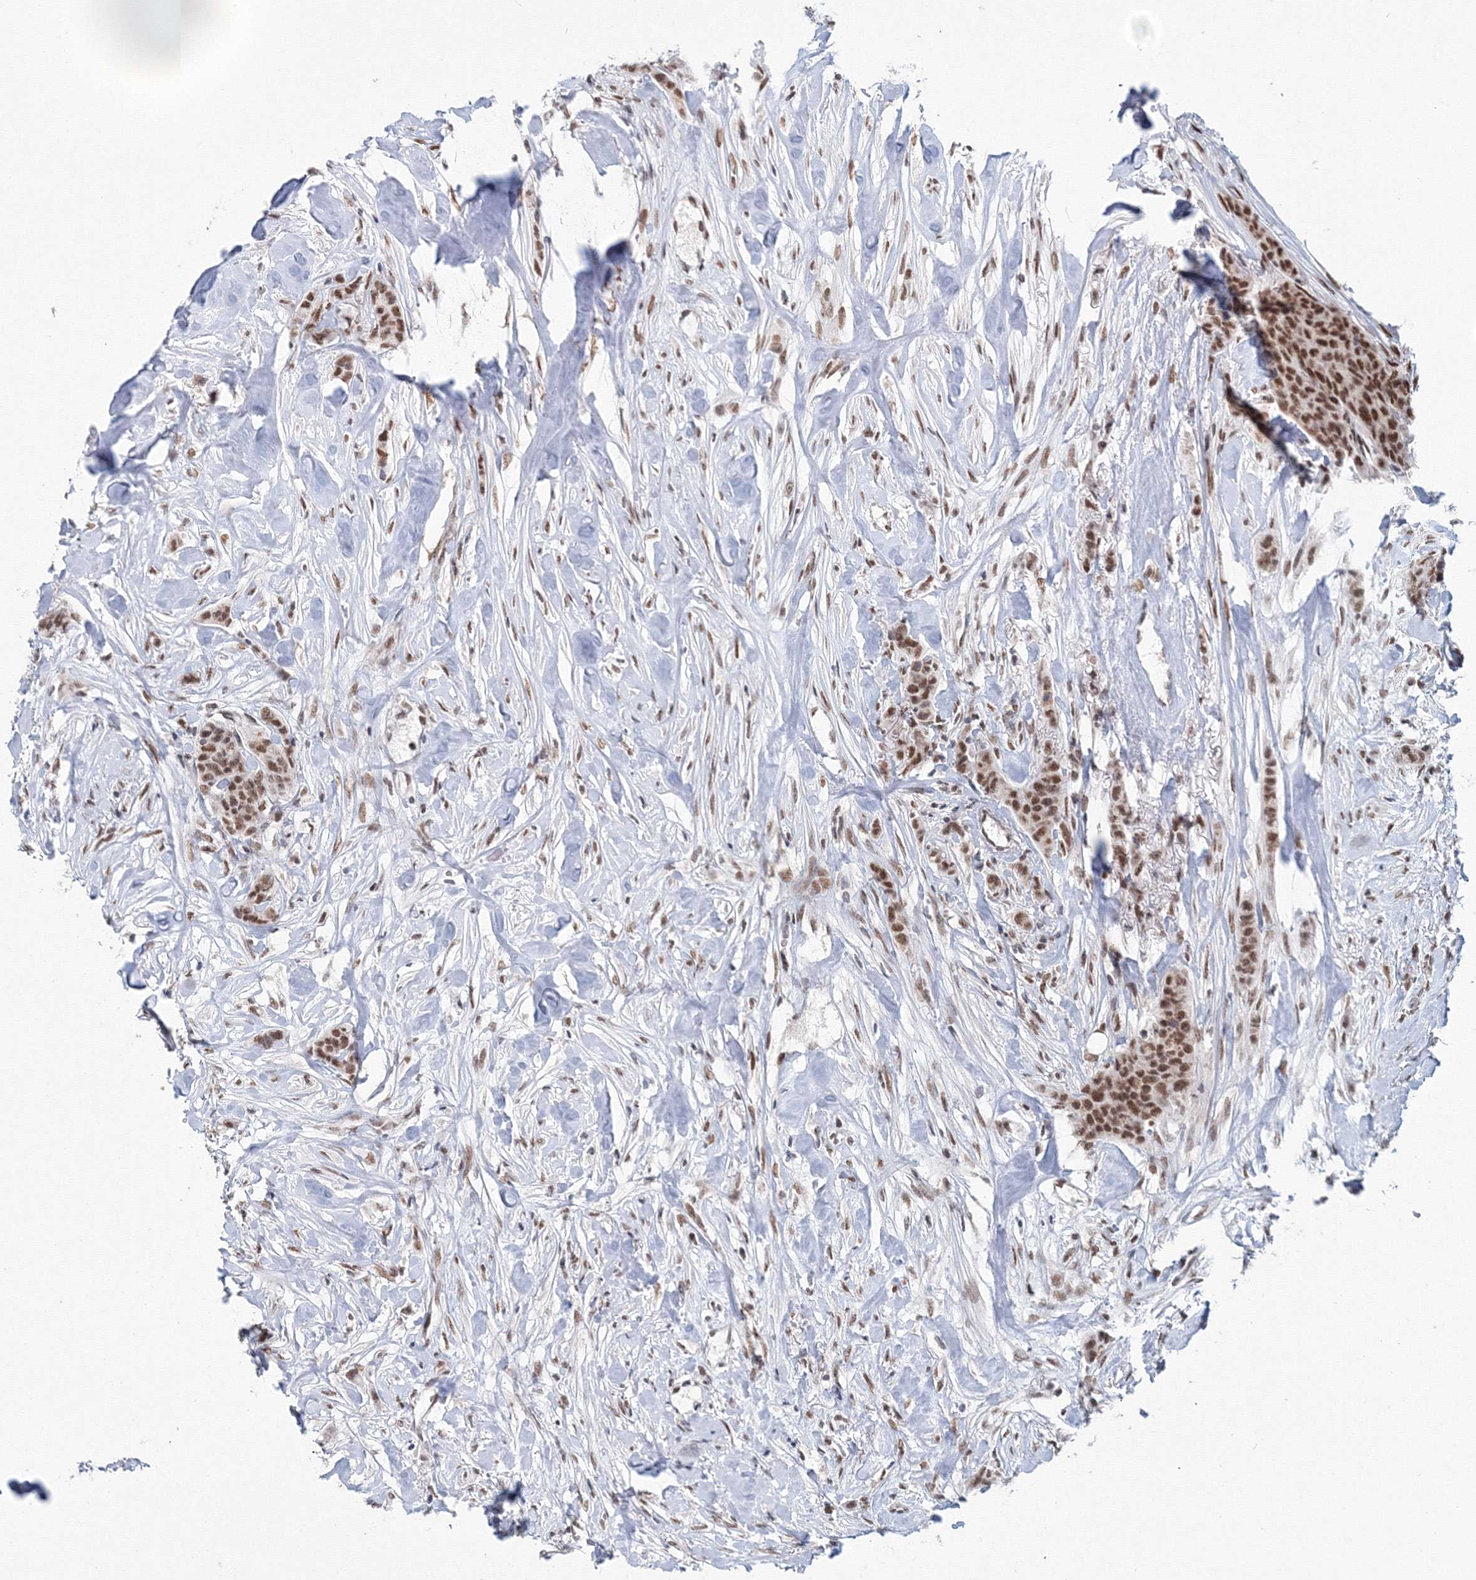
{"staining": {"intensity": "moderate", "quantity": ">75%", "location": "nuclear"}, "tissue": "breast cancer", "cell_type": "Tumor cells", "image_type": "cancer", "snomed": [{"axis": "morphology", "description": "Duct carcinoma"}, {"axis": "topography", "description": "Breast"}], "caption": "Immunohistochemical staining of human breast cancer exhibits medium levels of moderate nuclear expression in about >75% of tumor cells.", "gene": "SF3B6", "patient": {"sex": "female", "age": 40}}